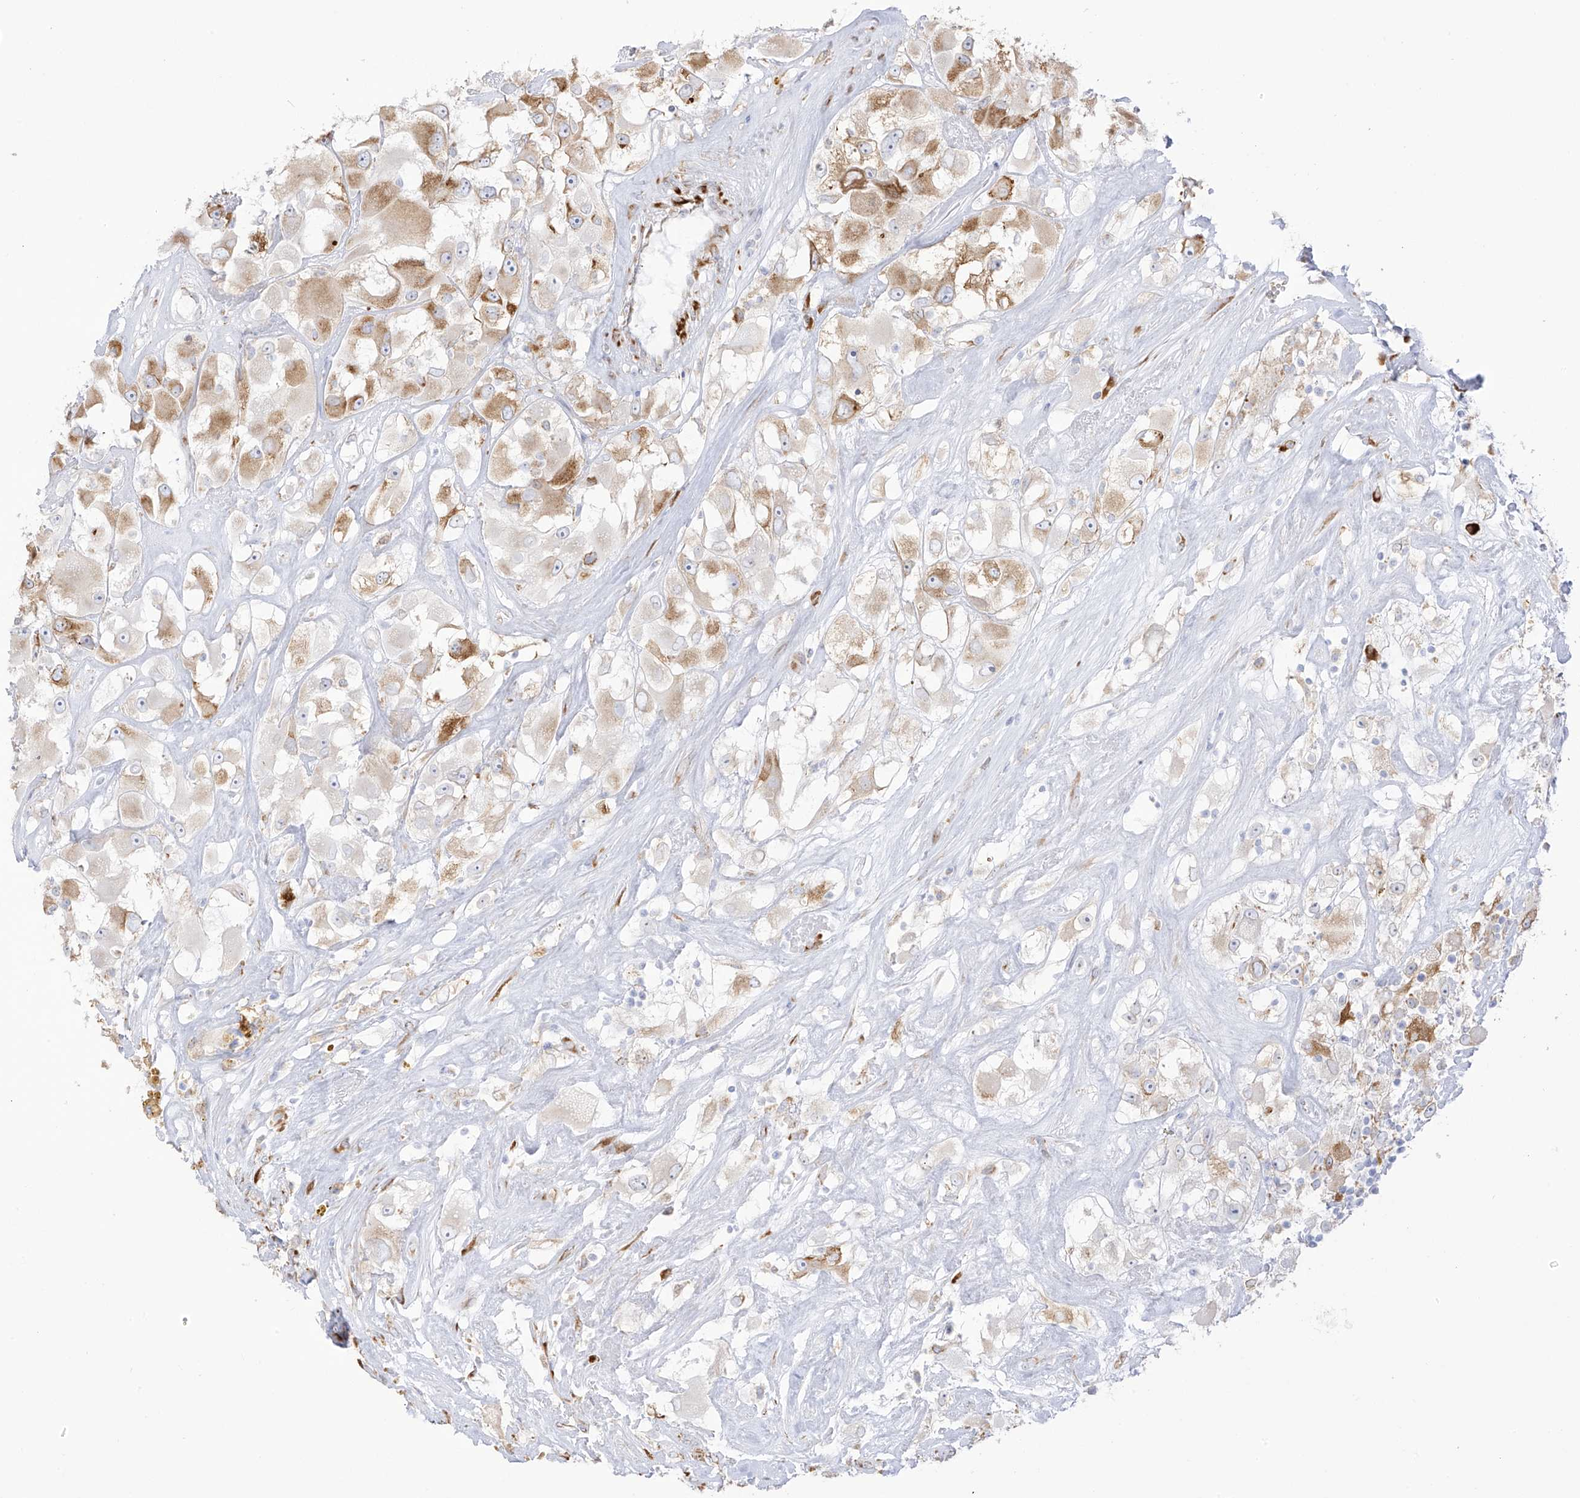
{"staining": {"intensity": "moderate", "quantity": "25%-75%", "location": "cytoplasmic/membranous"}, "tissue": "renal cancer", "cell_type": "Tumor cells", "image_type": "cancer", "snomed": [{"axis": "morphology", "description": "Adenocarcinoma, NOS"}, {"axis": "topography", "description": "Kidney"}], "caption": "This histopathology image shows immunohistochemistry staining of renal cancer, with medium moderate cytoplasmic/membranous staining in approximately 25%-75% of tumor cells.", "gene": "LRRC59", "patient": {"sex": "female", "age": 52}}